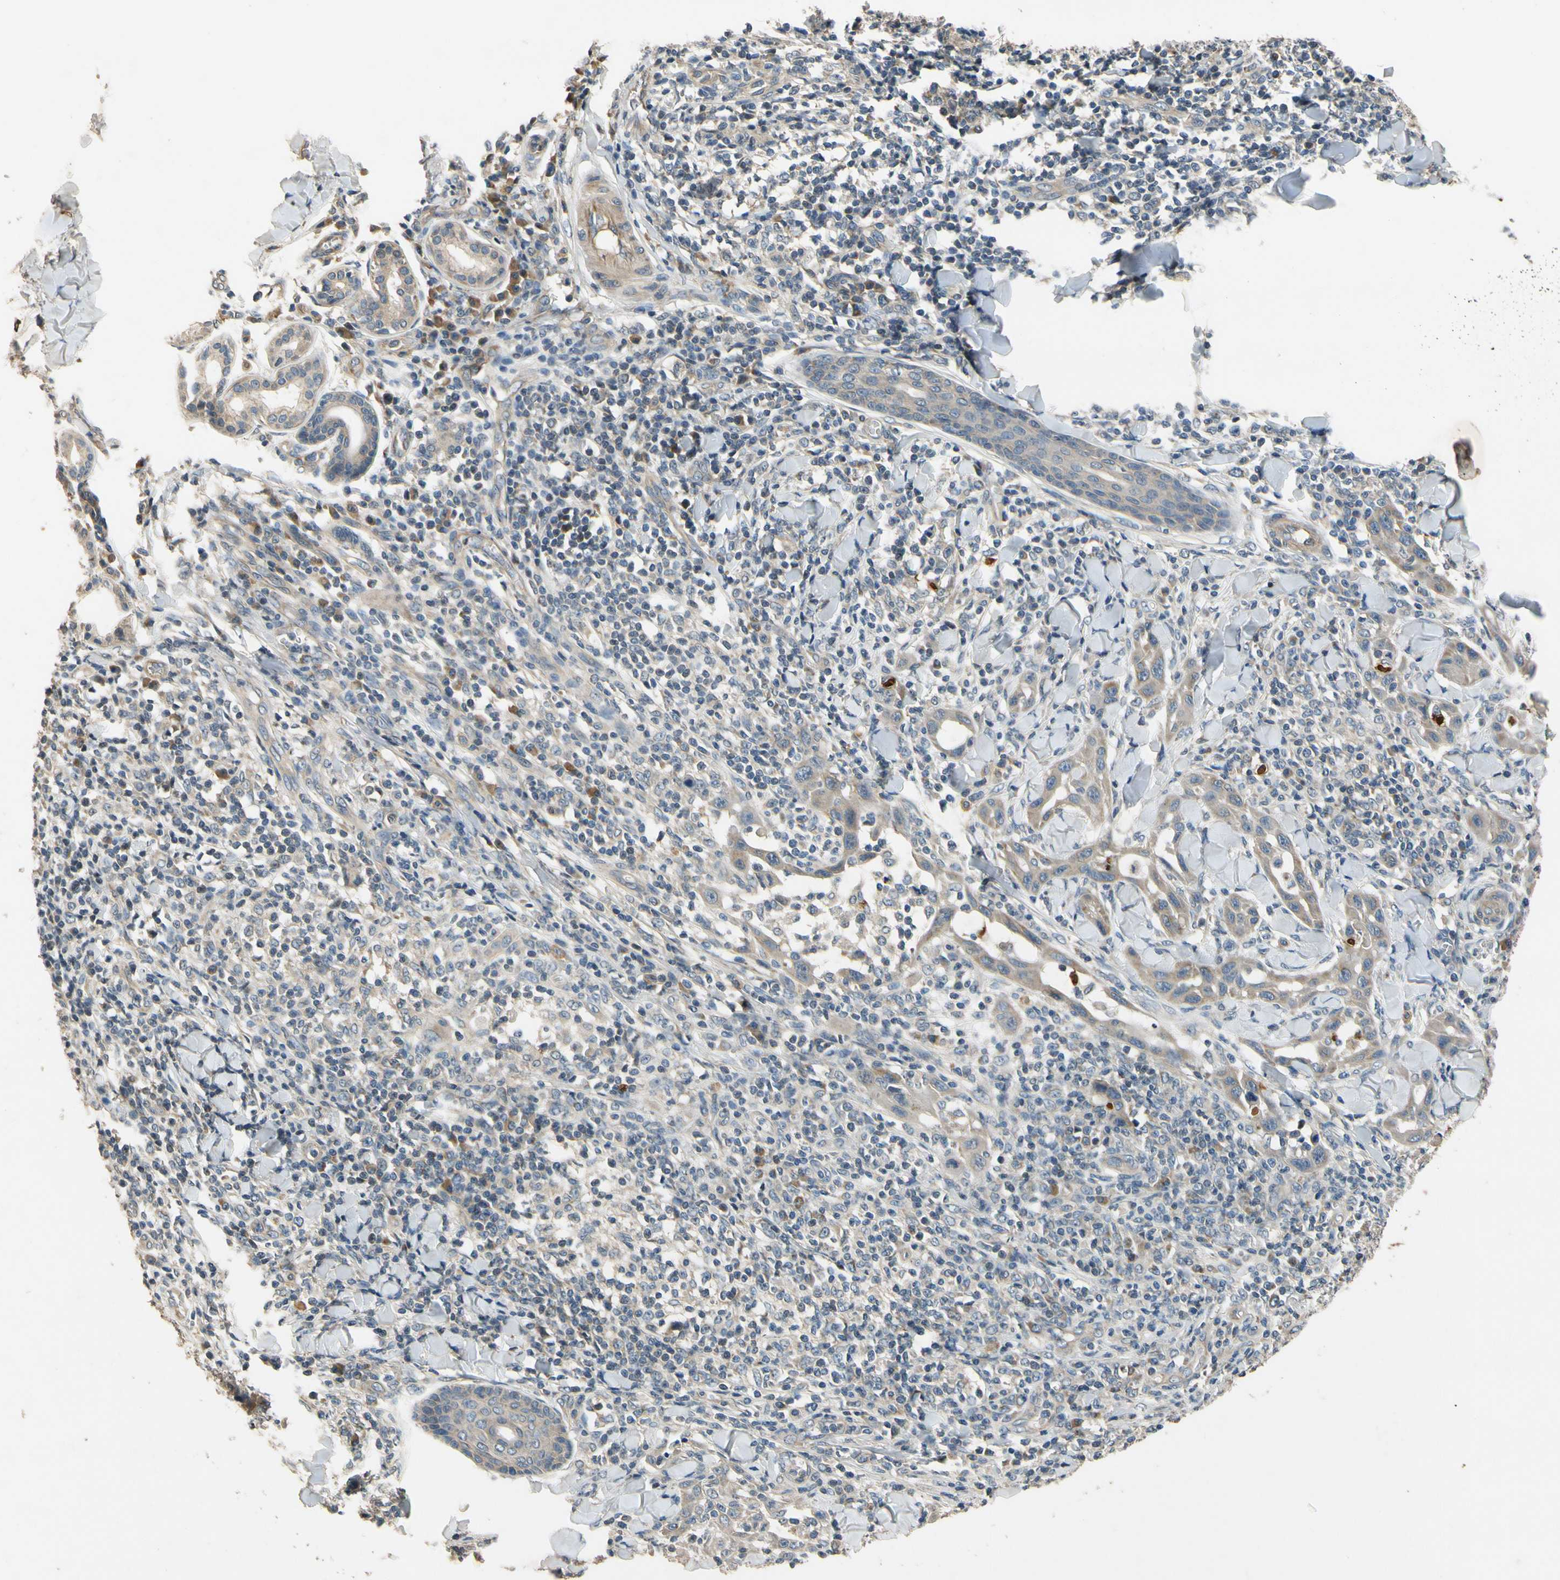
{"staining": {"intensity": "weak", "quantity": ">75%", "location": "cytoplasmic/membranous"}, "tissue": "skin cancer", "cell_type": "Tumor cells", "image_type": "cancer", "snomed": [{"axis": "morphology", "description": "Squamous cell carcinoma, NOS"}, {"axis": "topography", "description": "Skin"}], "caption": "This is an image of immunohistochemistry (IHC) staining of squamous cell carcinoma (skin), which shows weak staining in the cytoplasmic/membranous of tumor cells.", "gene": "ALKBH3", "patient": {"sex": "male", "age": 24}}